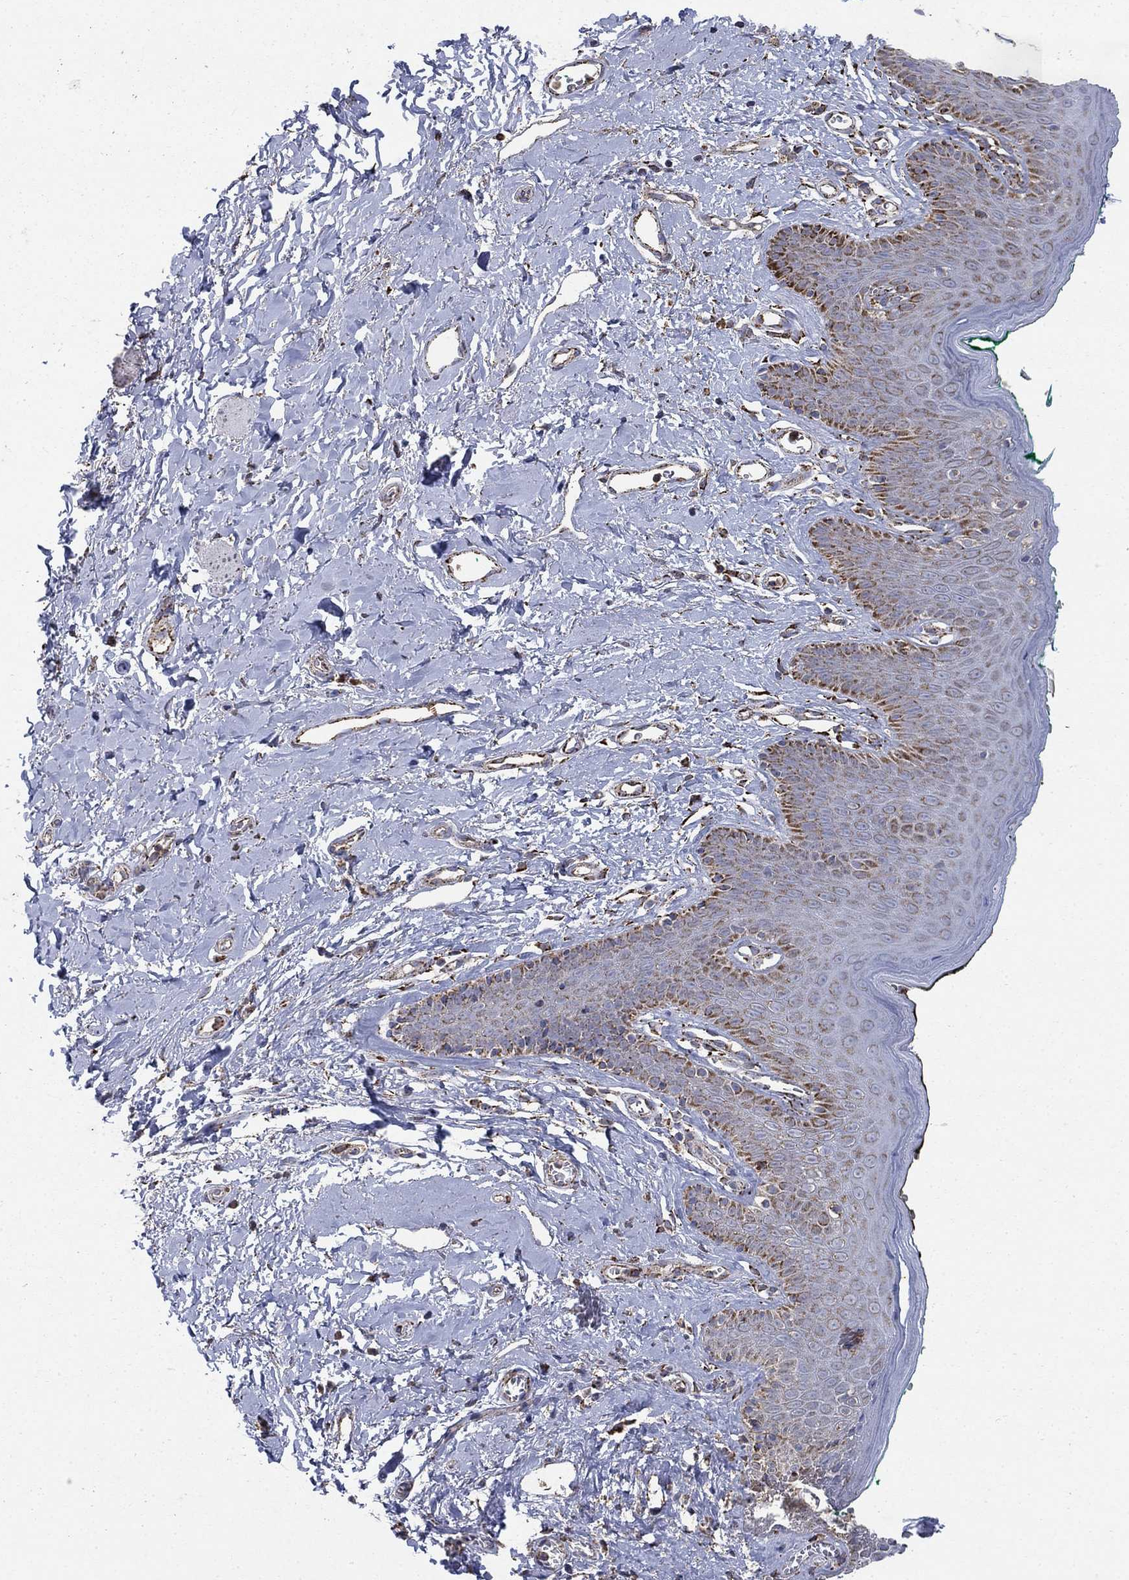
{"staining": {"intensity": "moderate", "quantity": "<25%", "location": "cytoplasmic/membranous"}, "tissue": "skin", "cell_type": "Epidermal cells", "image_type": "normal", "snomed": [{"axis": "morphology", "description": "Normal tissue, NOS"}, {"axis": "topography", "description": "Vulva"}], "caption": "Epidermal cells show moderate cytoplasmic/membranous expression in about <25% of cells in benign skin. Nuclei are stained in blue.", "gene": "PNPLA2", "patient": {"sex": "female", "age": 66}}